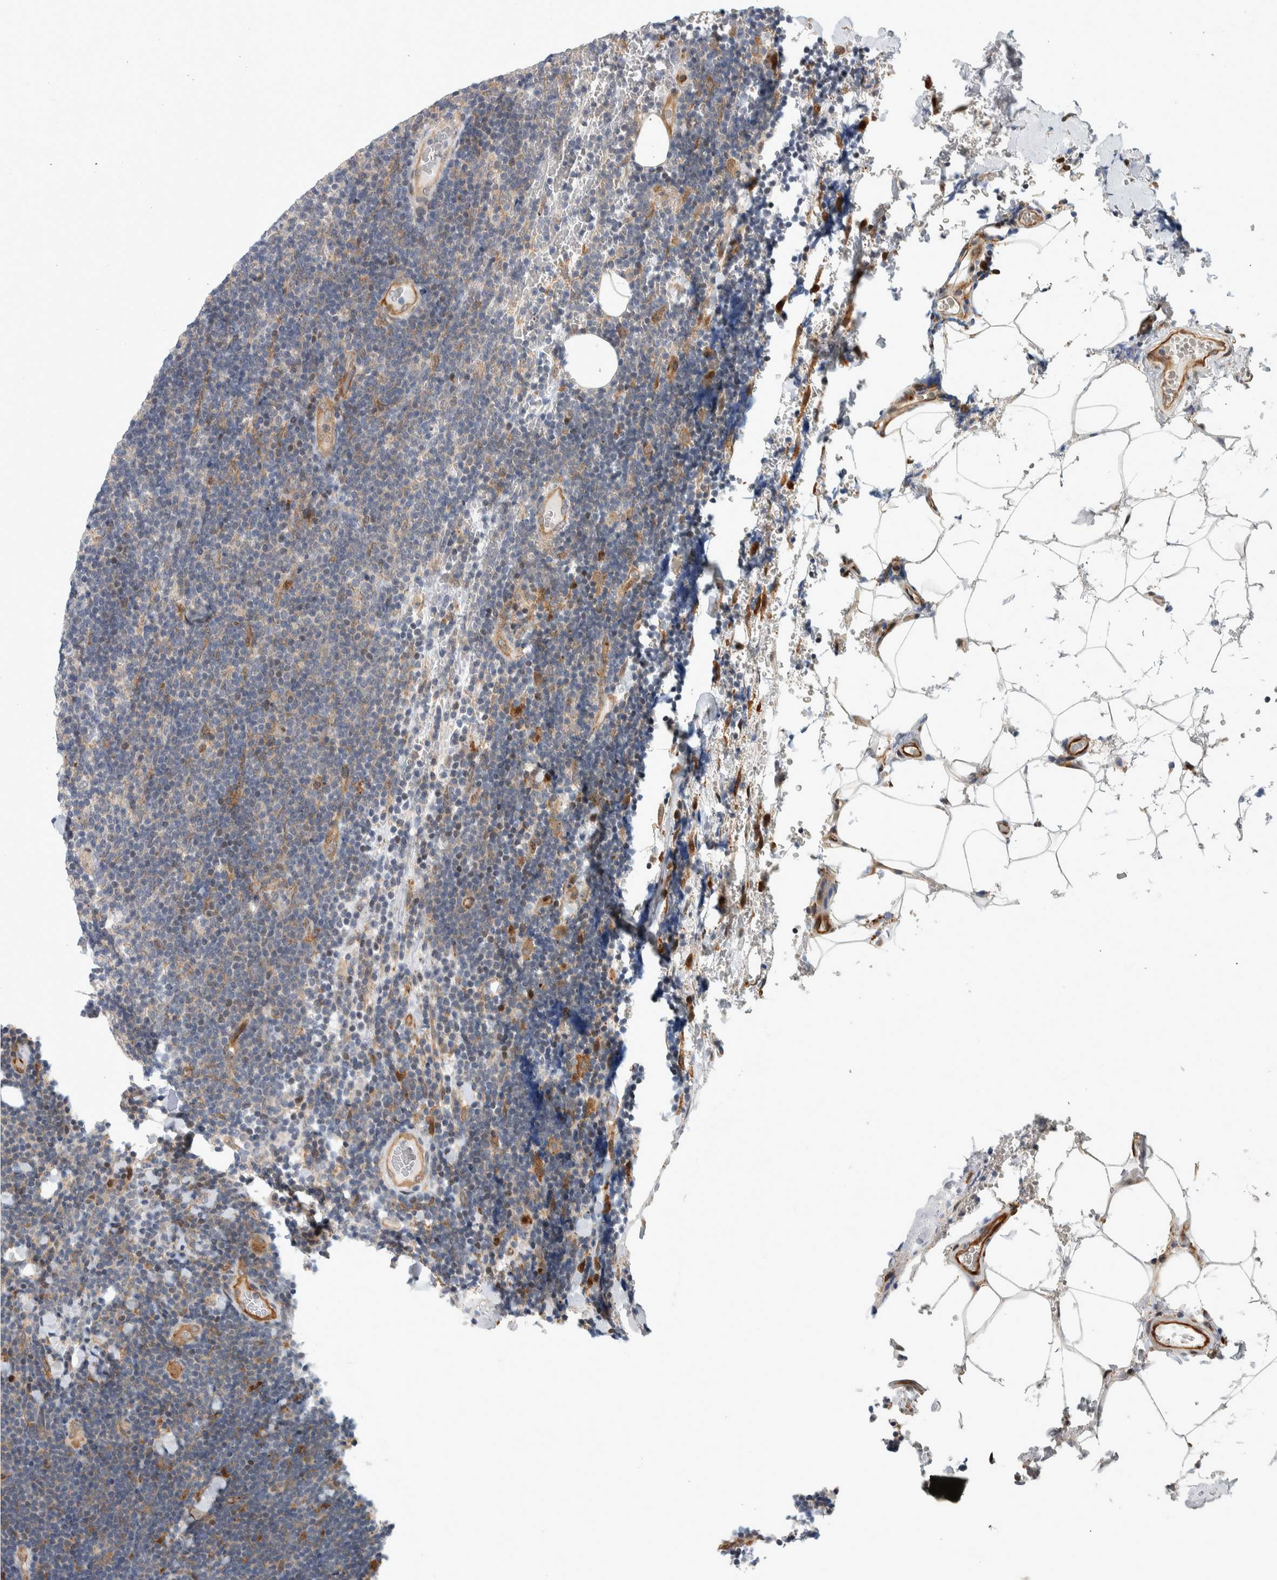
{"staining": {"intensity": "negative", "quantity": "none", "location": "none"}, "tissue": "lymphoma", "cell_type": "Tumor cells", "image_type": "cancer", "snomed": [{"axis": "morphology", "description": "Malignant lymphoma, non-Hodgkin's type, Low grade"}, {"axis": "topography", "description": "Lymph node"}], "caption": "The image reveals no staining of tumor cells in lymphoma.", "gene": "MSL1", "patient": {"sex": "male", "age": 66}}